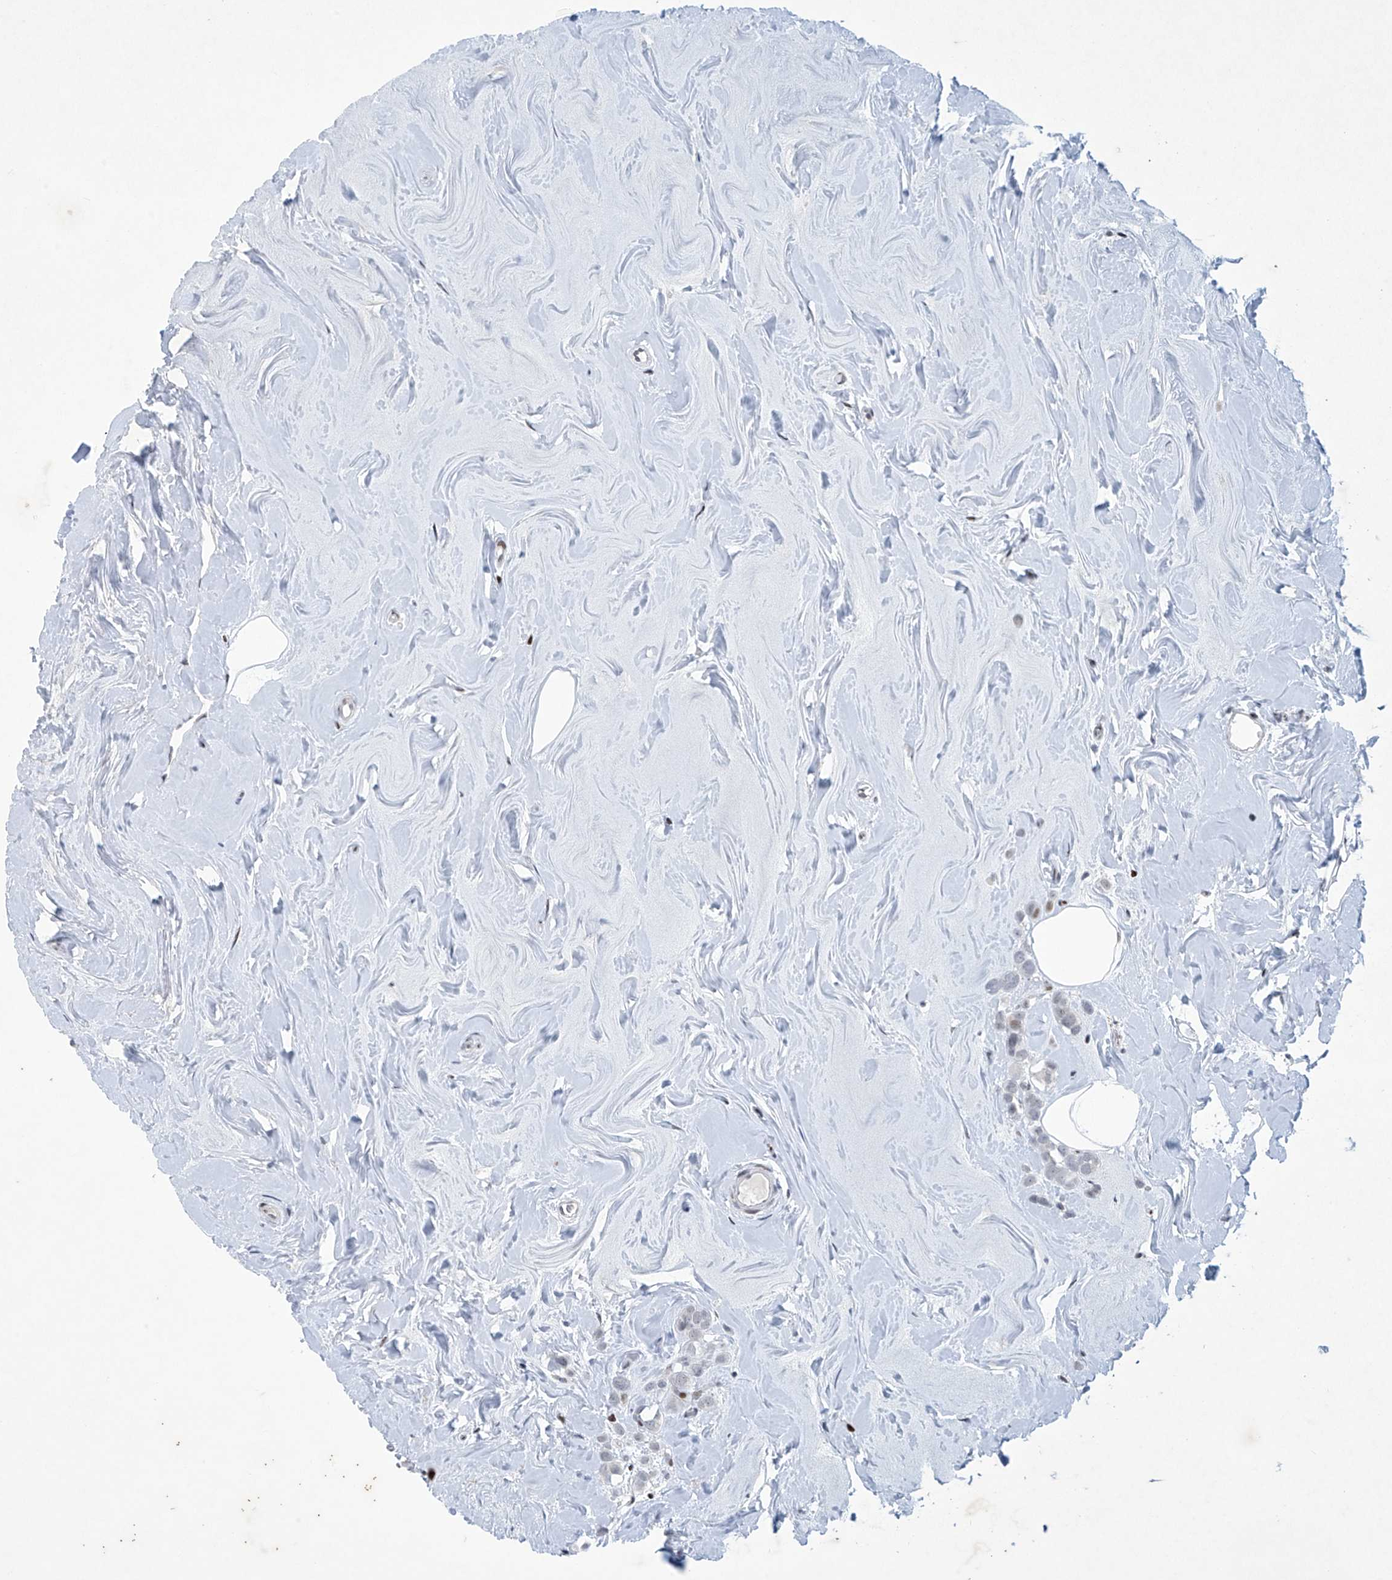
{"staining": {"intensity": "negative", "quantity": "none", "location": "none"}, "tissue": "breast cancer", "cell_type": "Tumor cells", "image_type": "cancer", "snomed": [{"axis": "morphology", "description": "Lobular carcinoma"}, {"axis": "topography", "description": "Breast"}], "caption": "This is an IHC micrograph of human lobular carcinoma (breast). There is no expression in tumor cells.", "gene": "RFX7", "patient": {"sex": "female", "age": 47}}